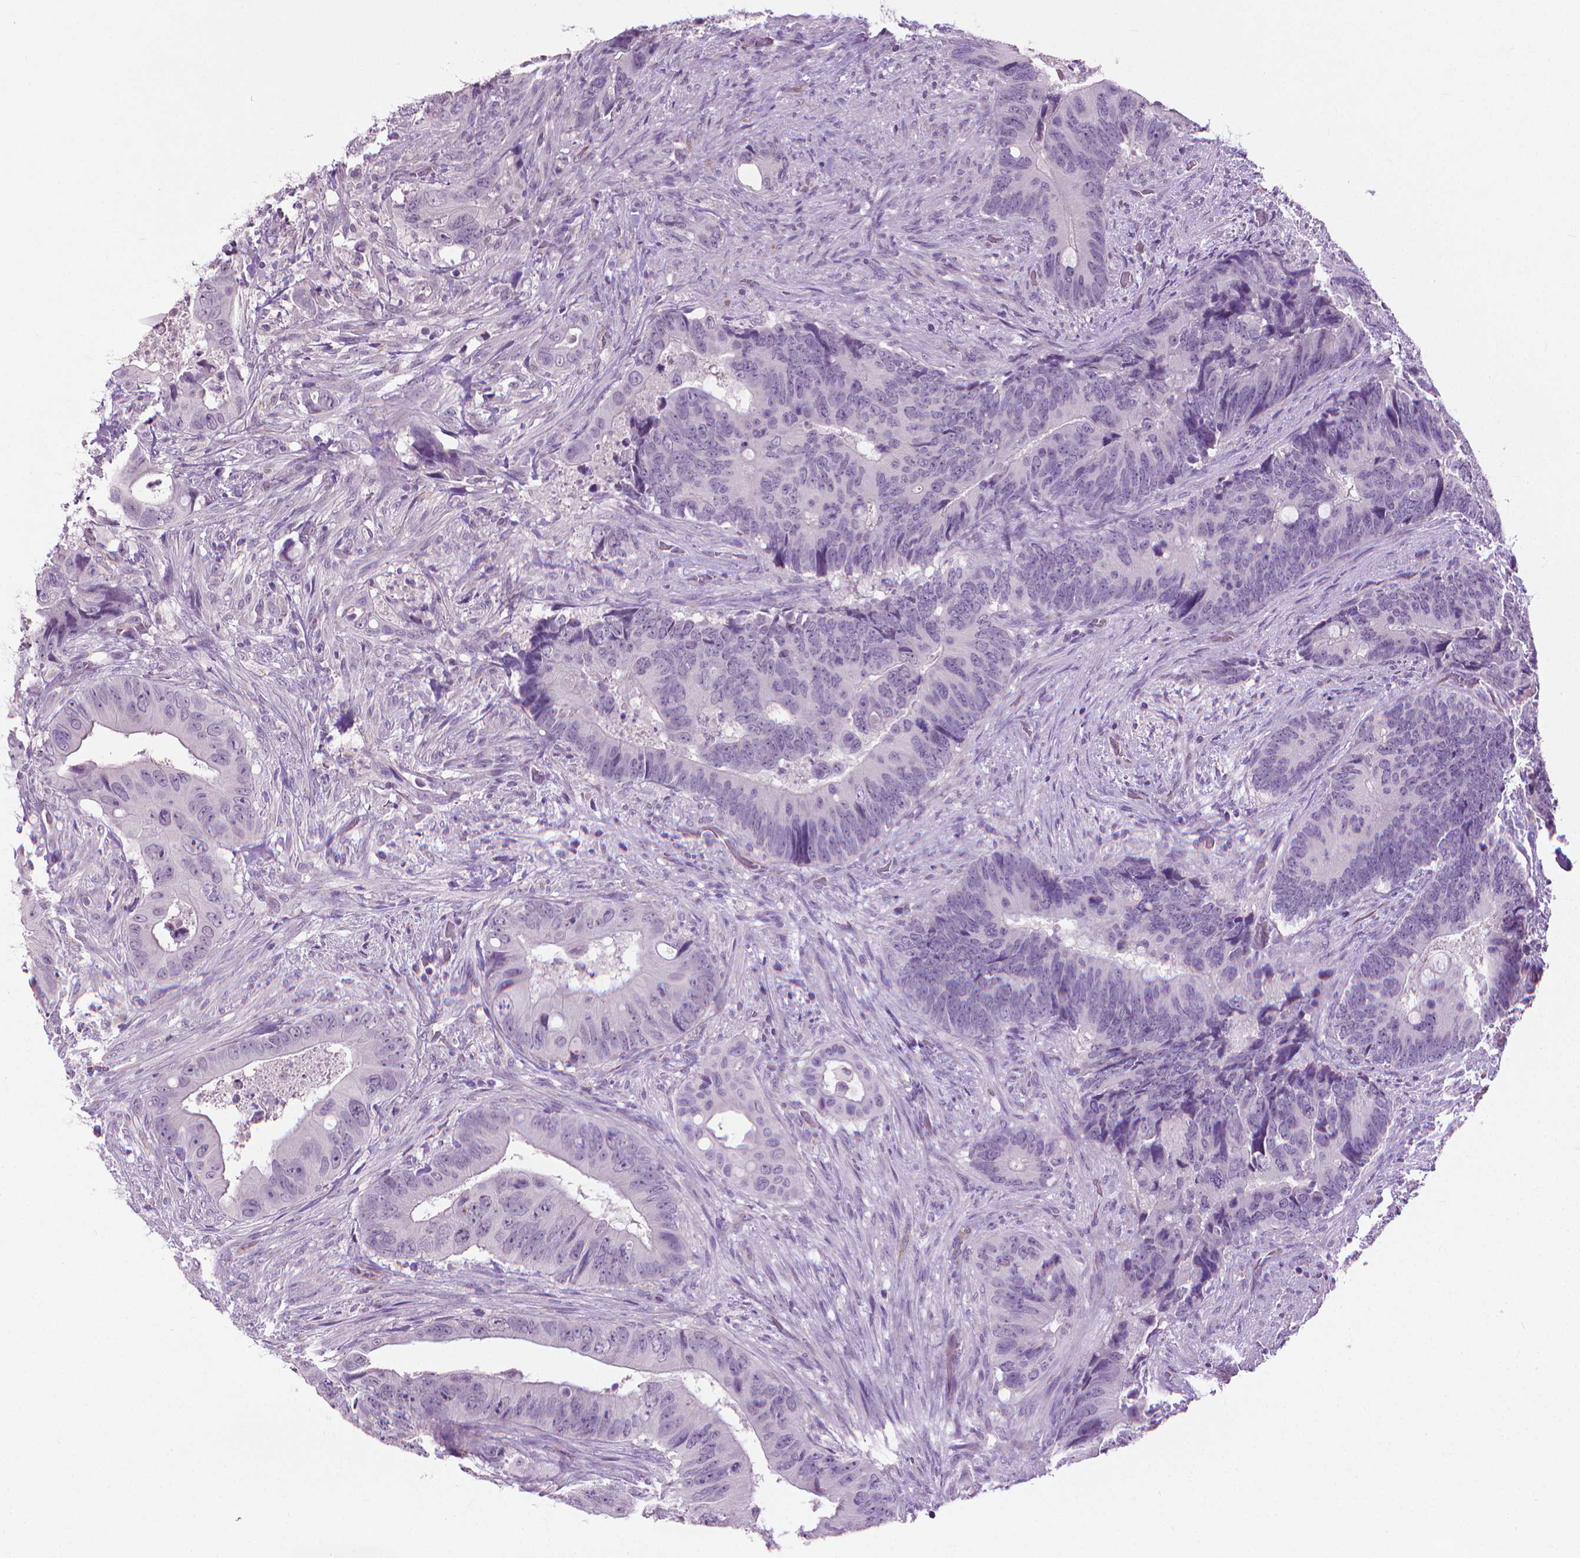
{"staining": {"intensity": "negative", "quantity": "none", "location": "none"}, "tissue": "colorectal cancer", "cell_type": "Tumor cells", "image_type": "cancer", "snomed": [{"axis": "morphology", "description": "Adenocarcinoma, NOS"}, {"axis": "topography", "description": "Rectum"}], "caption": "A high-resolution photomicrograph shows IHC staining of colorectal cancer, which shows no significant positivity in tumor cells.", "gene": "KRT73", "patient": {"sex": "male", "age": 78}}